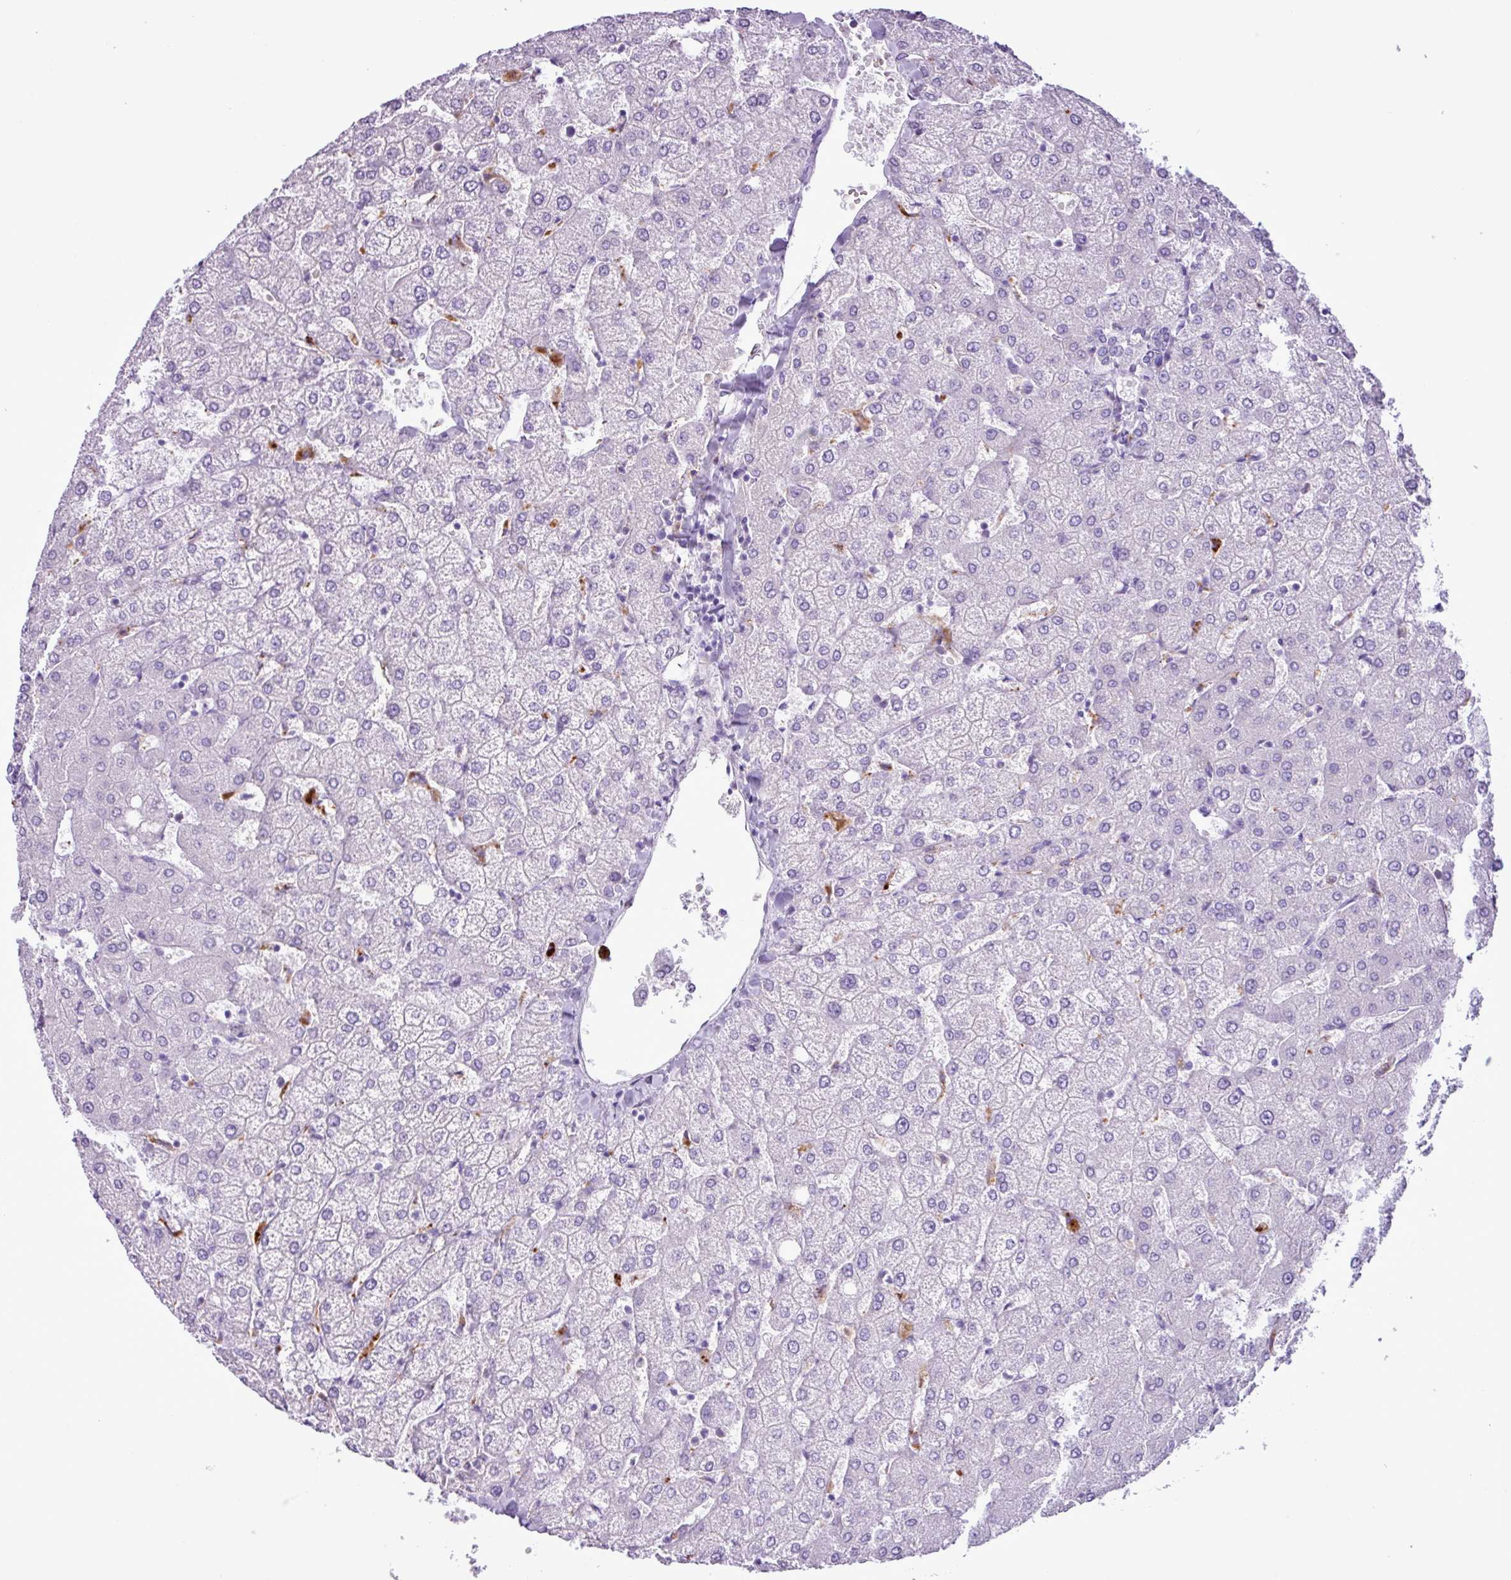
{"staining": {"intensity": "negative", "quantity": "none", "location": "none"}, "tissue": "liver", "cell_type": "Cholangiocytes", "image_type": "normal", "snomed": [{"axis": "morphology", "description": "Normal tissue, NOS"}, {"axis": "topography", "description": "Liver"}], "caption": "Immunohistochemical staining of normal liver shows no significant expression in cholangiocytes.", "gene": "TMEM200C", "patient": {"sex": "female", "age": 54}}